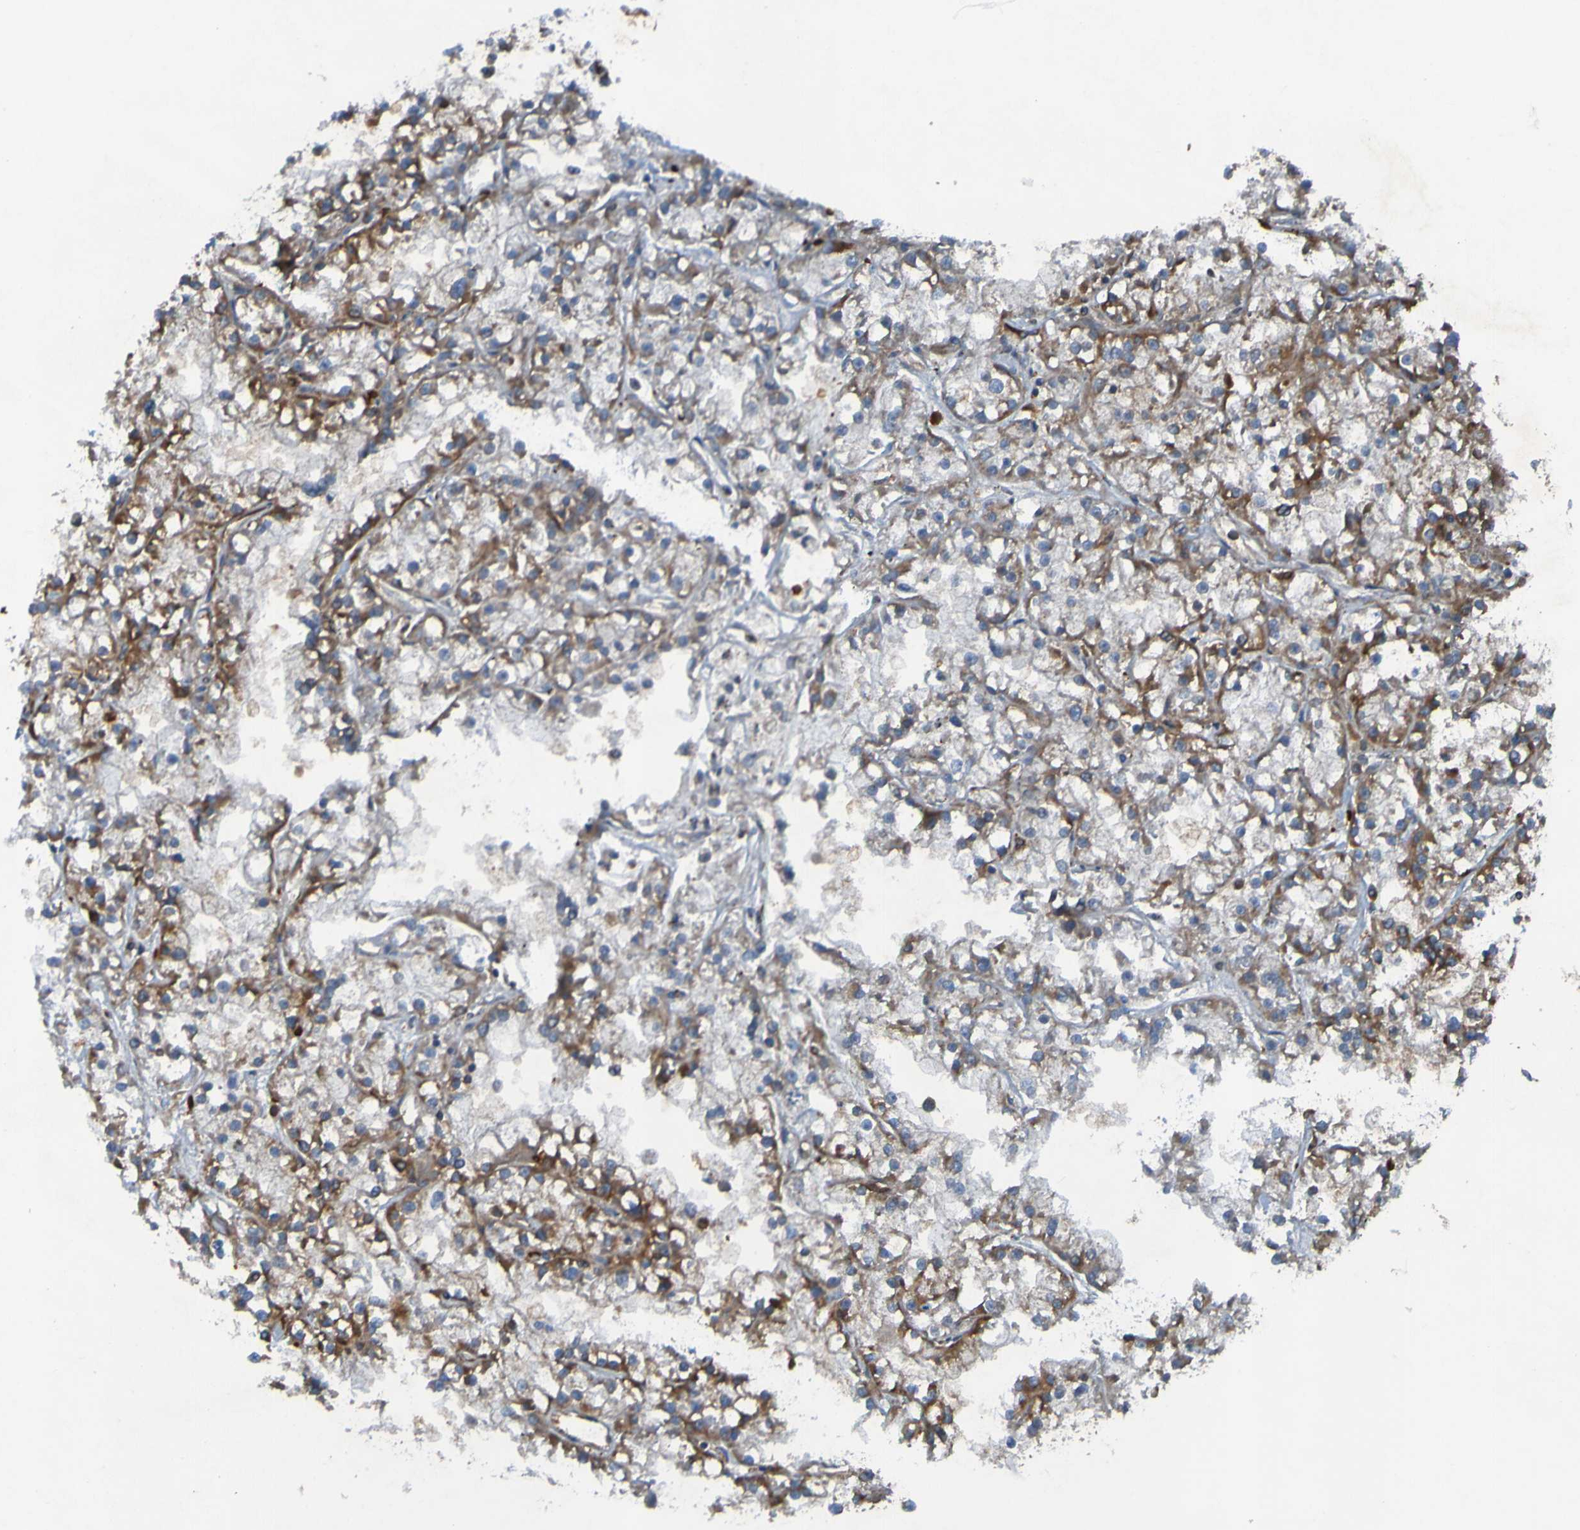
{"staining": {"intensity": "moderate", "quantity": ">75%", "location": "cytoplasmic/membranous"}, "tissue": "renal cancer", "cell_type": "Tumor cells", "image_type": "cancer", "snomed": [{"axis": "morphology", "description": "Adenocarcinoma, NOS"}, {"axis": "topography", "description": "Kidney"}], "caption": "Renal adenocarcinoma stained with a protein marker shows moderate staining in tumor cells.", "gene": "RAB5B", "patient": {"sex": "female", "age": 52}}